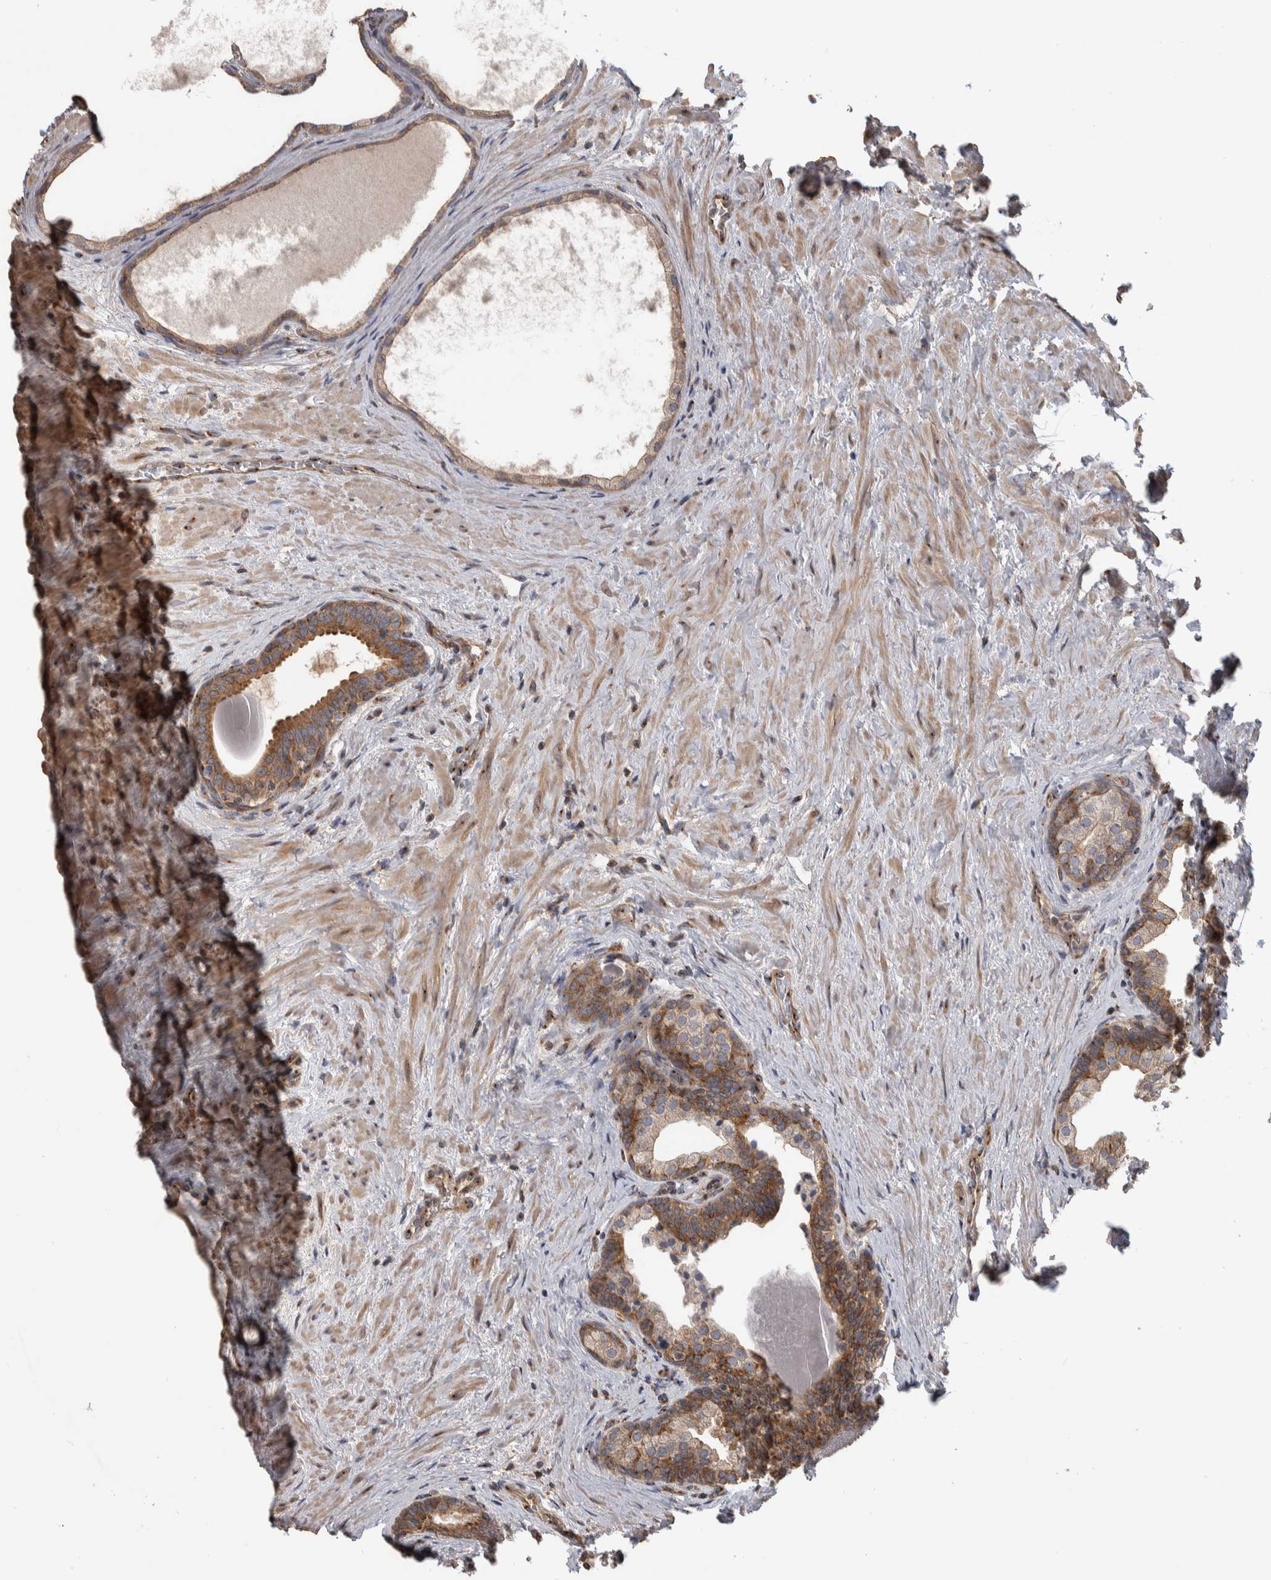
{"staining": {"intensity": "moderate", "quantity": "25%-75%", "location": "cytoplasmic/membranous"}, "tissue": "prostate", "cell_type": "Glandular cells", "image_type": "normal", "snomed": [{"axis": "morphology", "description": "Normal tissue, NOS"}, {"axis": "topography", "description": "Prostate"}], "caption": "The micrograph reveals a brown stain indicating the presence of a protein in the cytoplasmic/membranous of glandular cells in prostate. (DAB (3,3'-diaminobenzidine) = brown stain, brightfield microscopy at high magnification).", "gene": "IFRD1", "patient": {"sex": "male", "age": 48}}